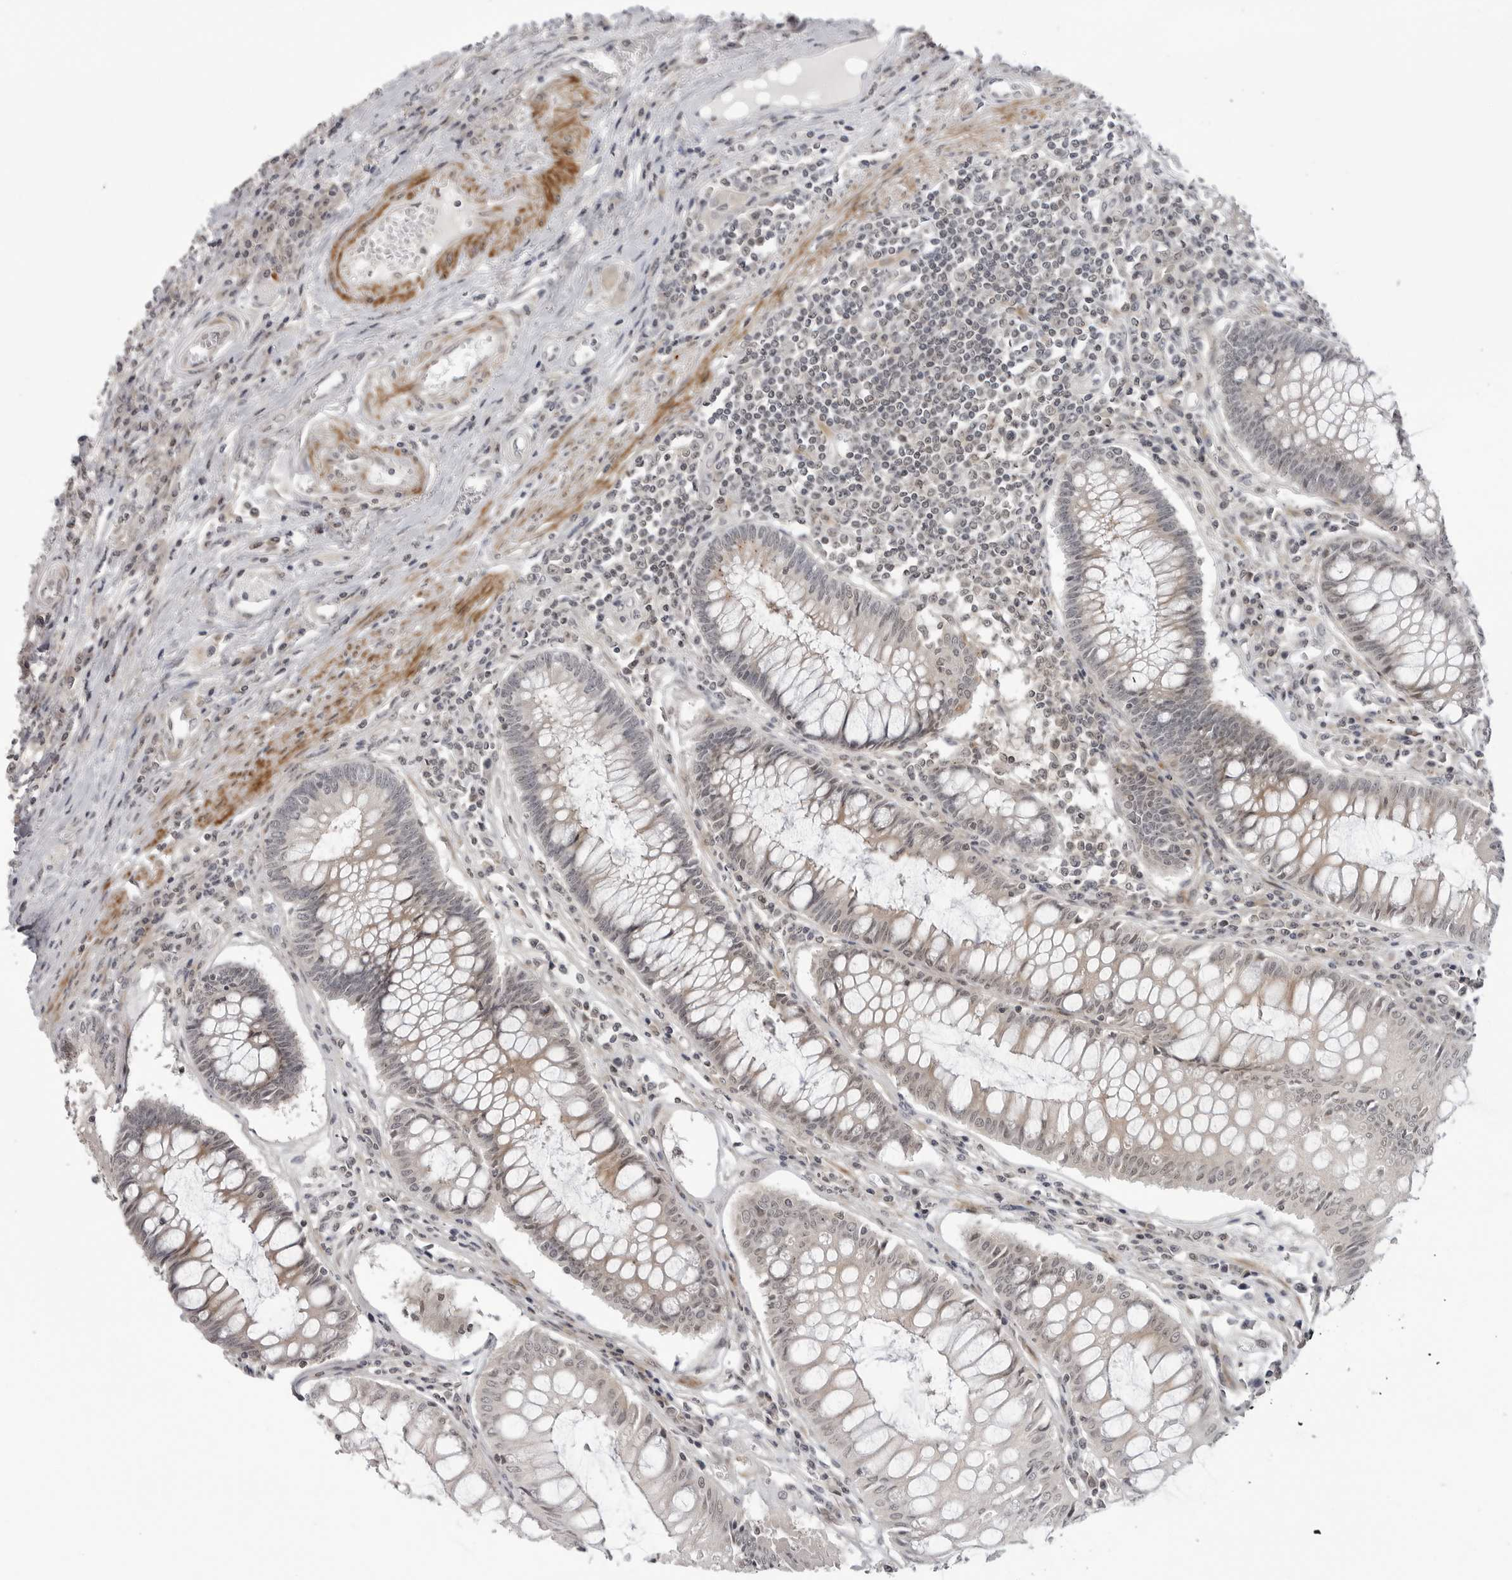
{"staining": {"intensity": "weak", "quantity": "<25%", "location": "cytoplasmic/membranous"}, "tissue": "colorectal cancer", "cell_type": "Tumor cells", "image_type": "cancer", "snomed": [{"axis": "morphology", "description": "Adenocarcinoma, NOS"}, {"axis": "topography", "description": "Rectum"}], "caption": "High magnification brightfield microscopy of adenocarcinoma (colorectal) stained with DAB (brown) and counterstained with hematoxylin (blue): tumor cells show no significant staining.", "gene": "ADAMTS5", "patient": {"sex": "male", "age": 84}}